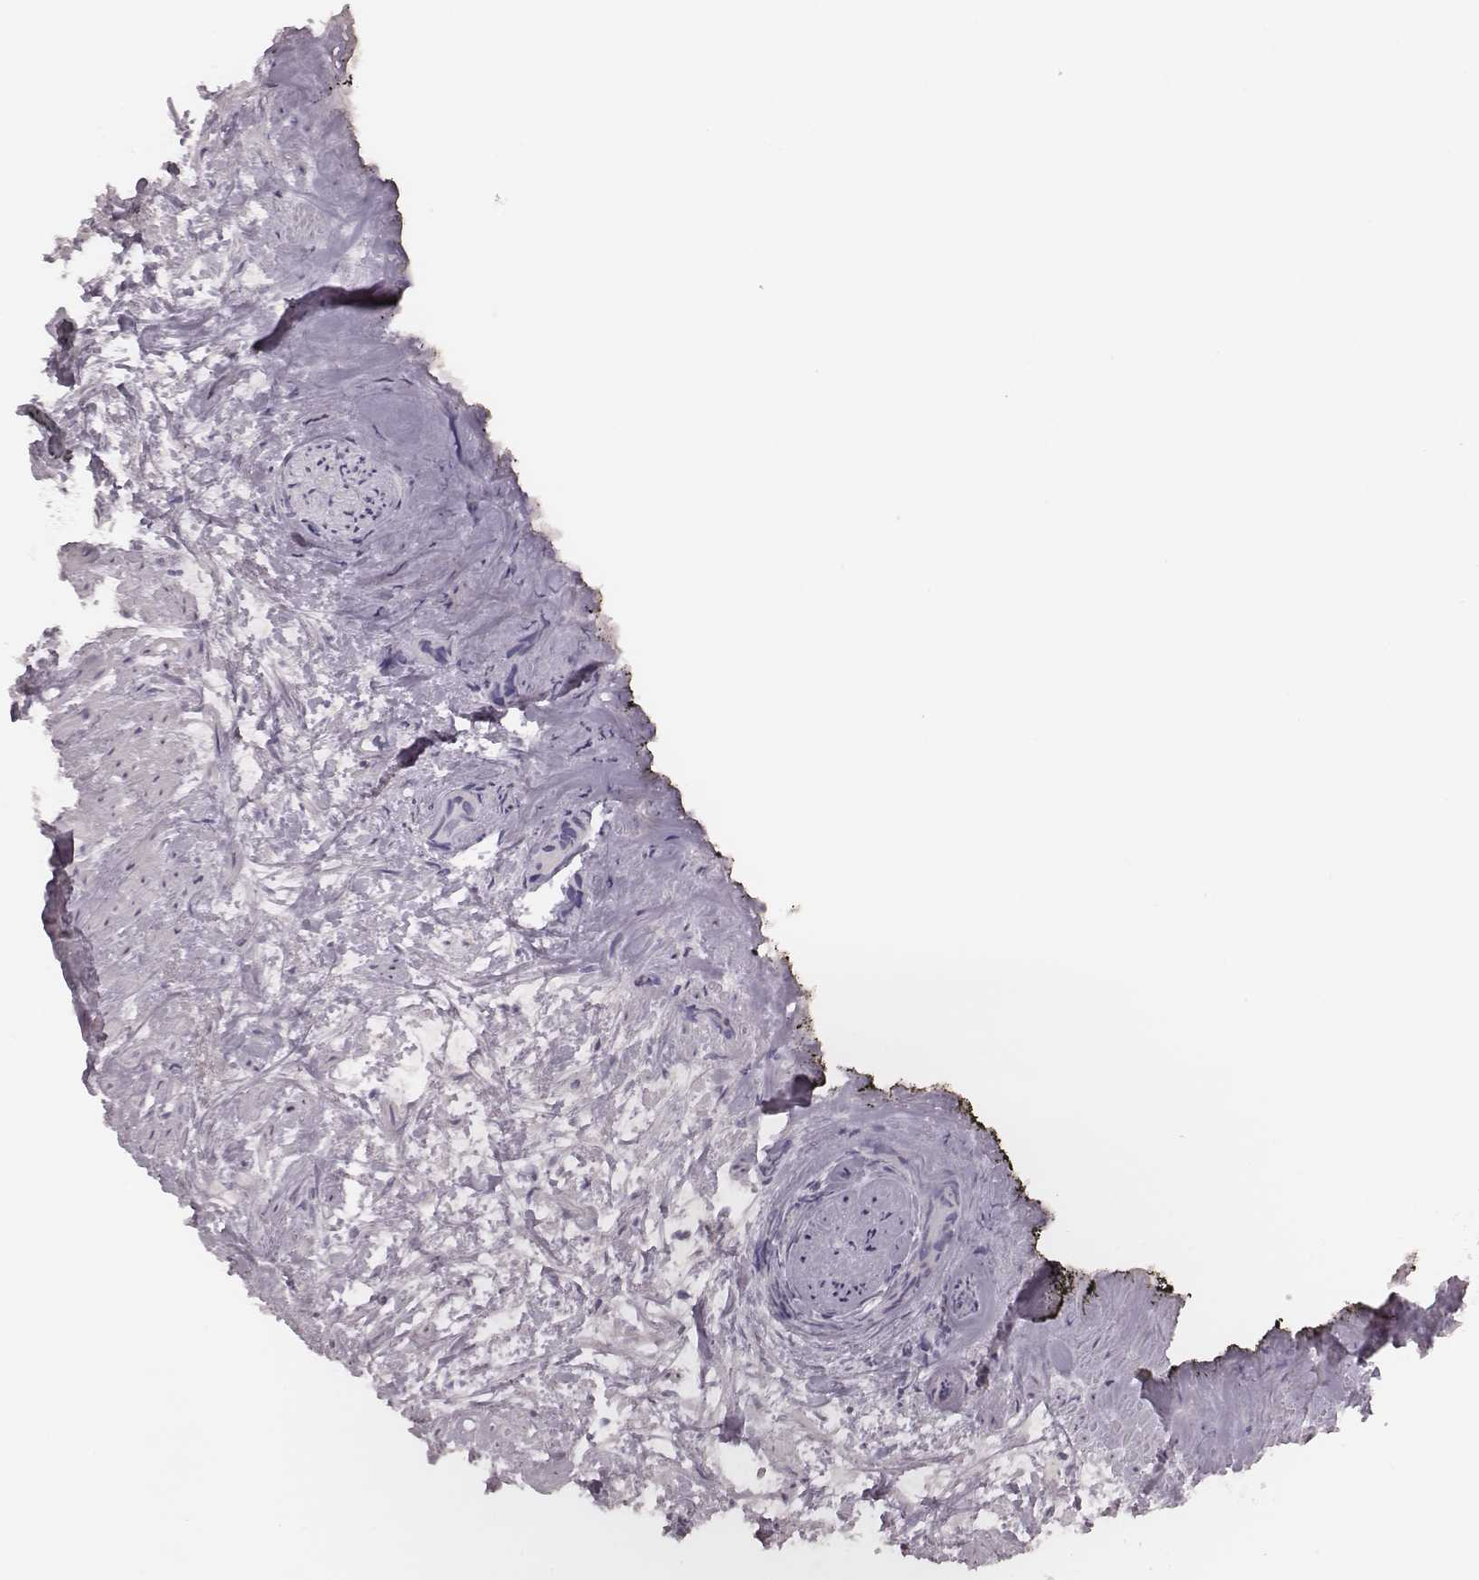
{"staining": {"intensity": "negative", "quantity": "none", "location": "none"}, "tissue": "prostate cancer", "cell_type": "Tumor cells", "image_type": "cancer", "snomed": [{"axis": "morphology", "description": "Adenocarcinoma, High grade"}, {"axis": "topography", "description": "Prostate"}], "caption": "Immunohistochemistry (IHC) of prostate cancer shows no positivity in tumor cells. The staining is performed using DAB (3,3'-diaminobenzidine) brown chromogen with nuclei counter-stained in using hematoxylin.", "gene": "PDCD1", "patient": {"sex": "male", "age": 90}}